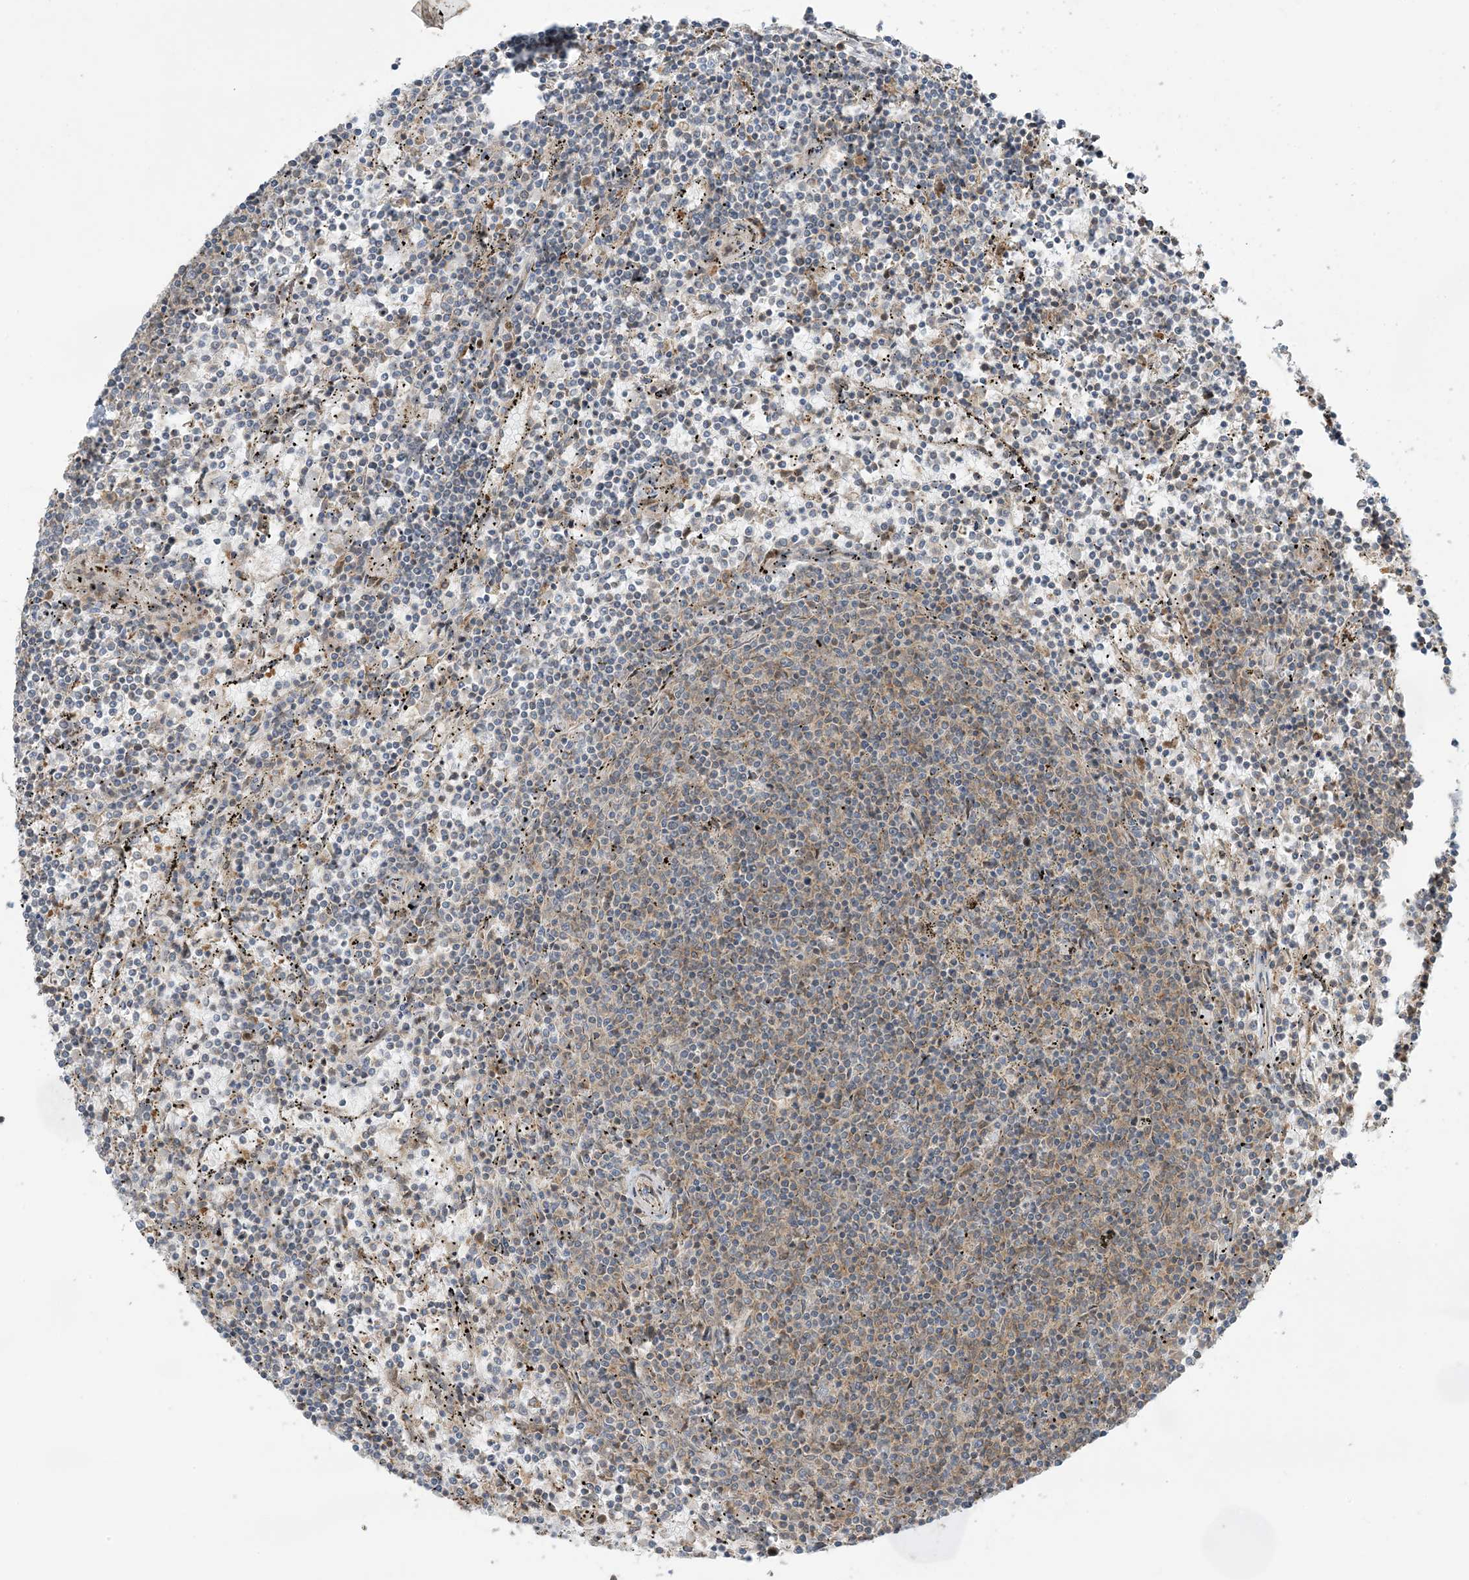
{"staining": {"intensity": "weak", "quantity": "<25%", "location": "cytoplasmic/membranous"}, "tissue": "lymphoma", "cell_type": "Tumor cells", "image_type": "cancer", "snomed": [{"axis": "morphology", "description": "Malignant lymphoma, non-Hodgkin's type, Low grade"}, {"axis": "topography", "description": "Spleen"}], "caption": "Tumor cells show no significant staining in malignant lymphoma, non-Hodgkin's type (low-grade).", "gene": "PHLDB2", "patient": {"sex": "female", "age": 50}}